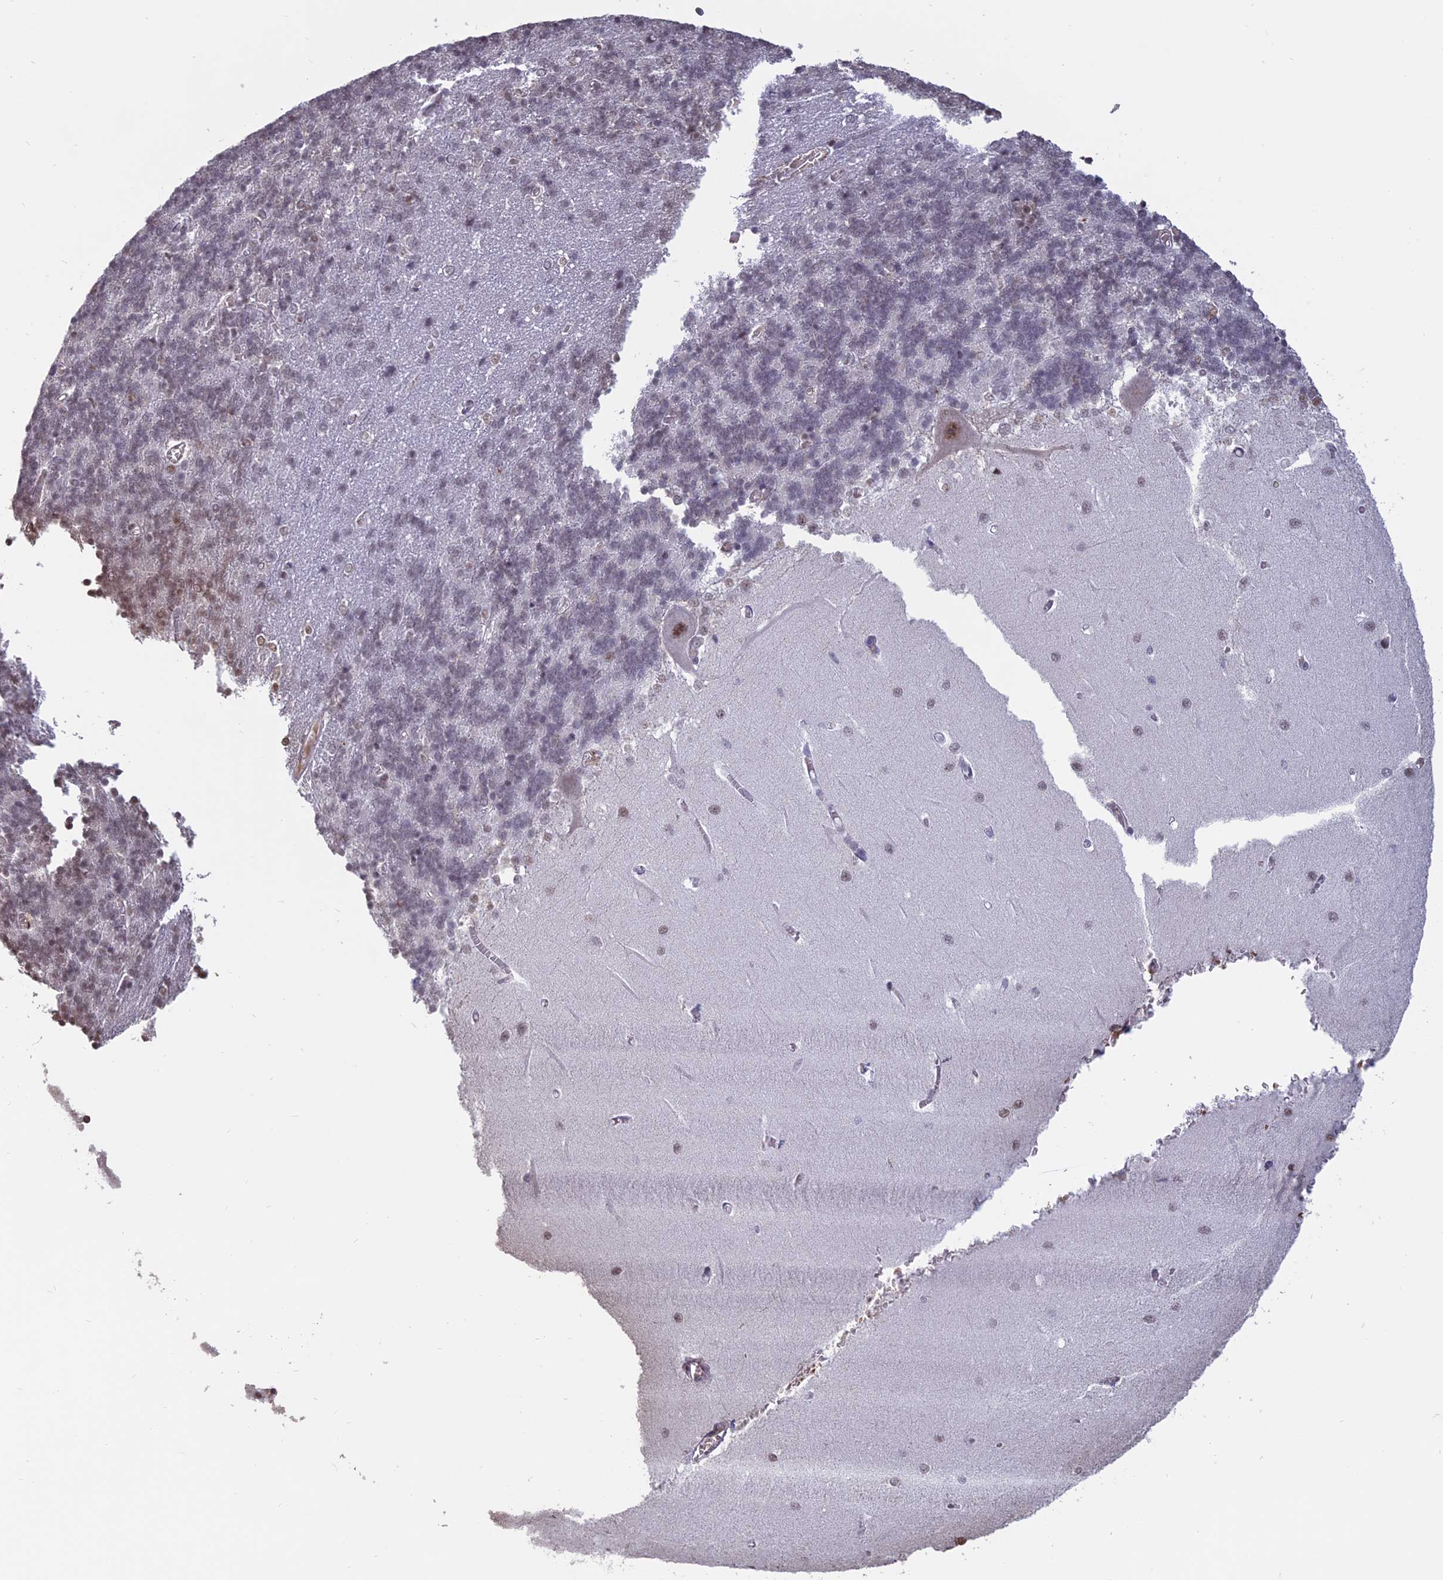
{"staining": {"intensity": "moderate", "quantity": "25%-75%", "location": "nuclear"}, "tissue": "cerebellum", "cell_type": "Cells in granular layer", "image_type": "normal", "snomed": [{"axis": "morphology", "description": "Normal tissue, NOS"}, {"axis": "topography", "description": "Cerebellum"}], "caption": "Protein analysis of benign cerebellum reveals moderate nuclear expression in approximately 25%-75% of cells in granular layer.", "gene": "MFAP1", "patient": {"sex": "male", "age": 37}}